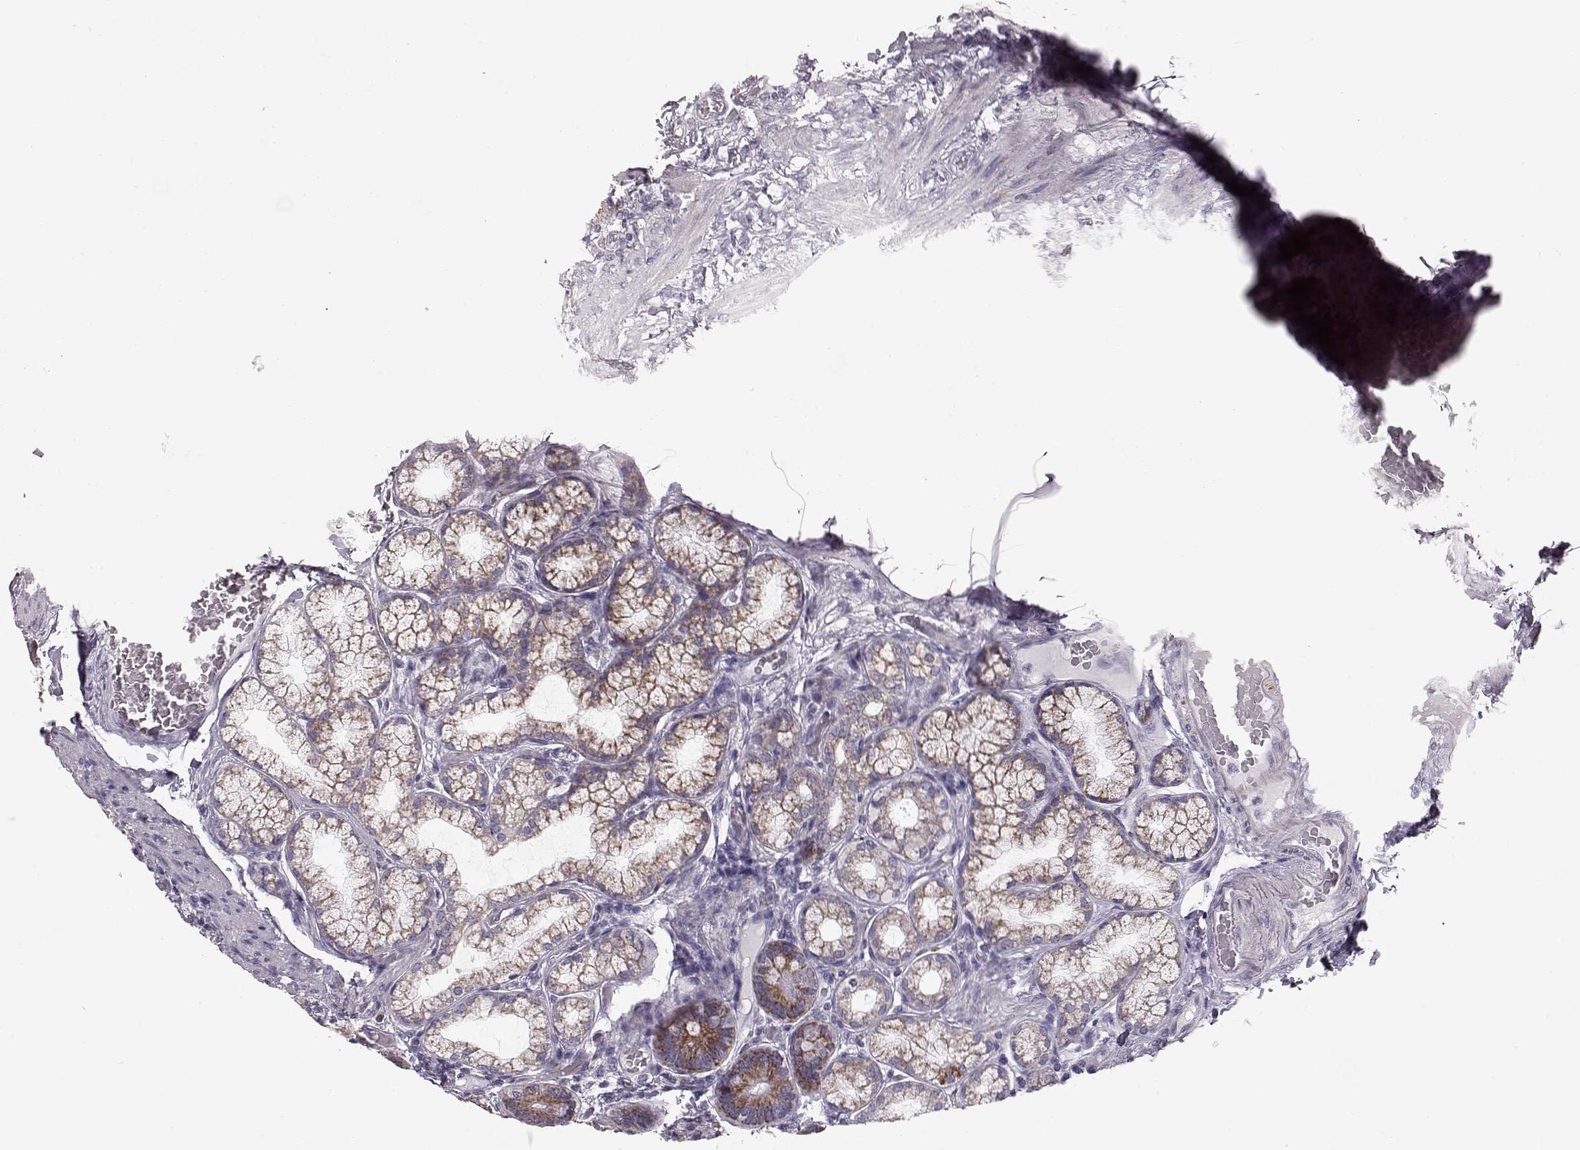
{"staining": {"intensity": "moderate", "quantity": ">75%", "location": "cytoplasmic/membranous"}, "tissue": "duodenum", "cell_type": "Glandular cells", "image_type": "normal", "snomed": [{"axis": "morphology", "description": "Normal tissue, NOS"}, {"axis": "topography", "description": "Duodenum"}], "caption": "Duodenum stained with a brown dye shows moderate cytoplasmic/membranous positive expression in approximately >75% of glandular cells.", "gene": "ATP5MF", "patient": {"sex": "female", "age": 62}}